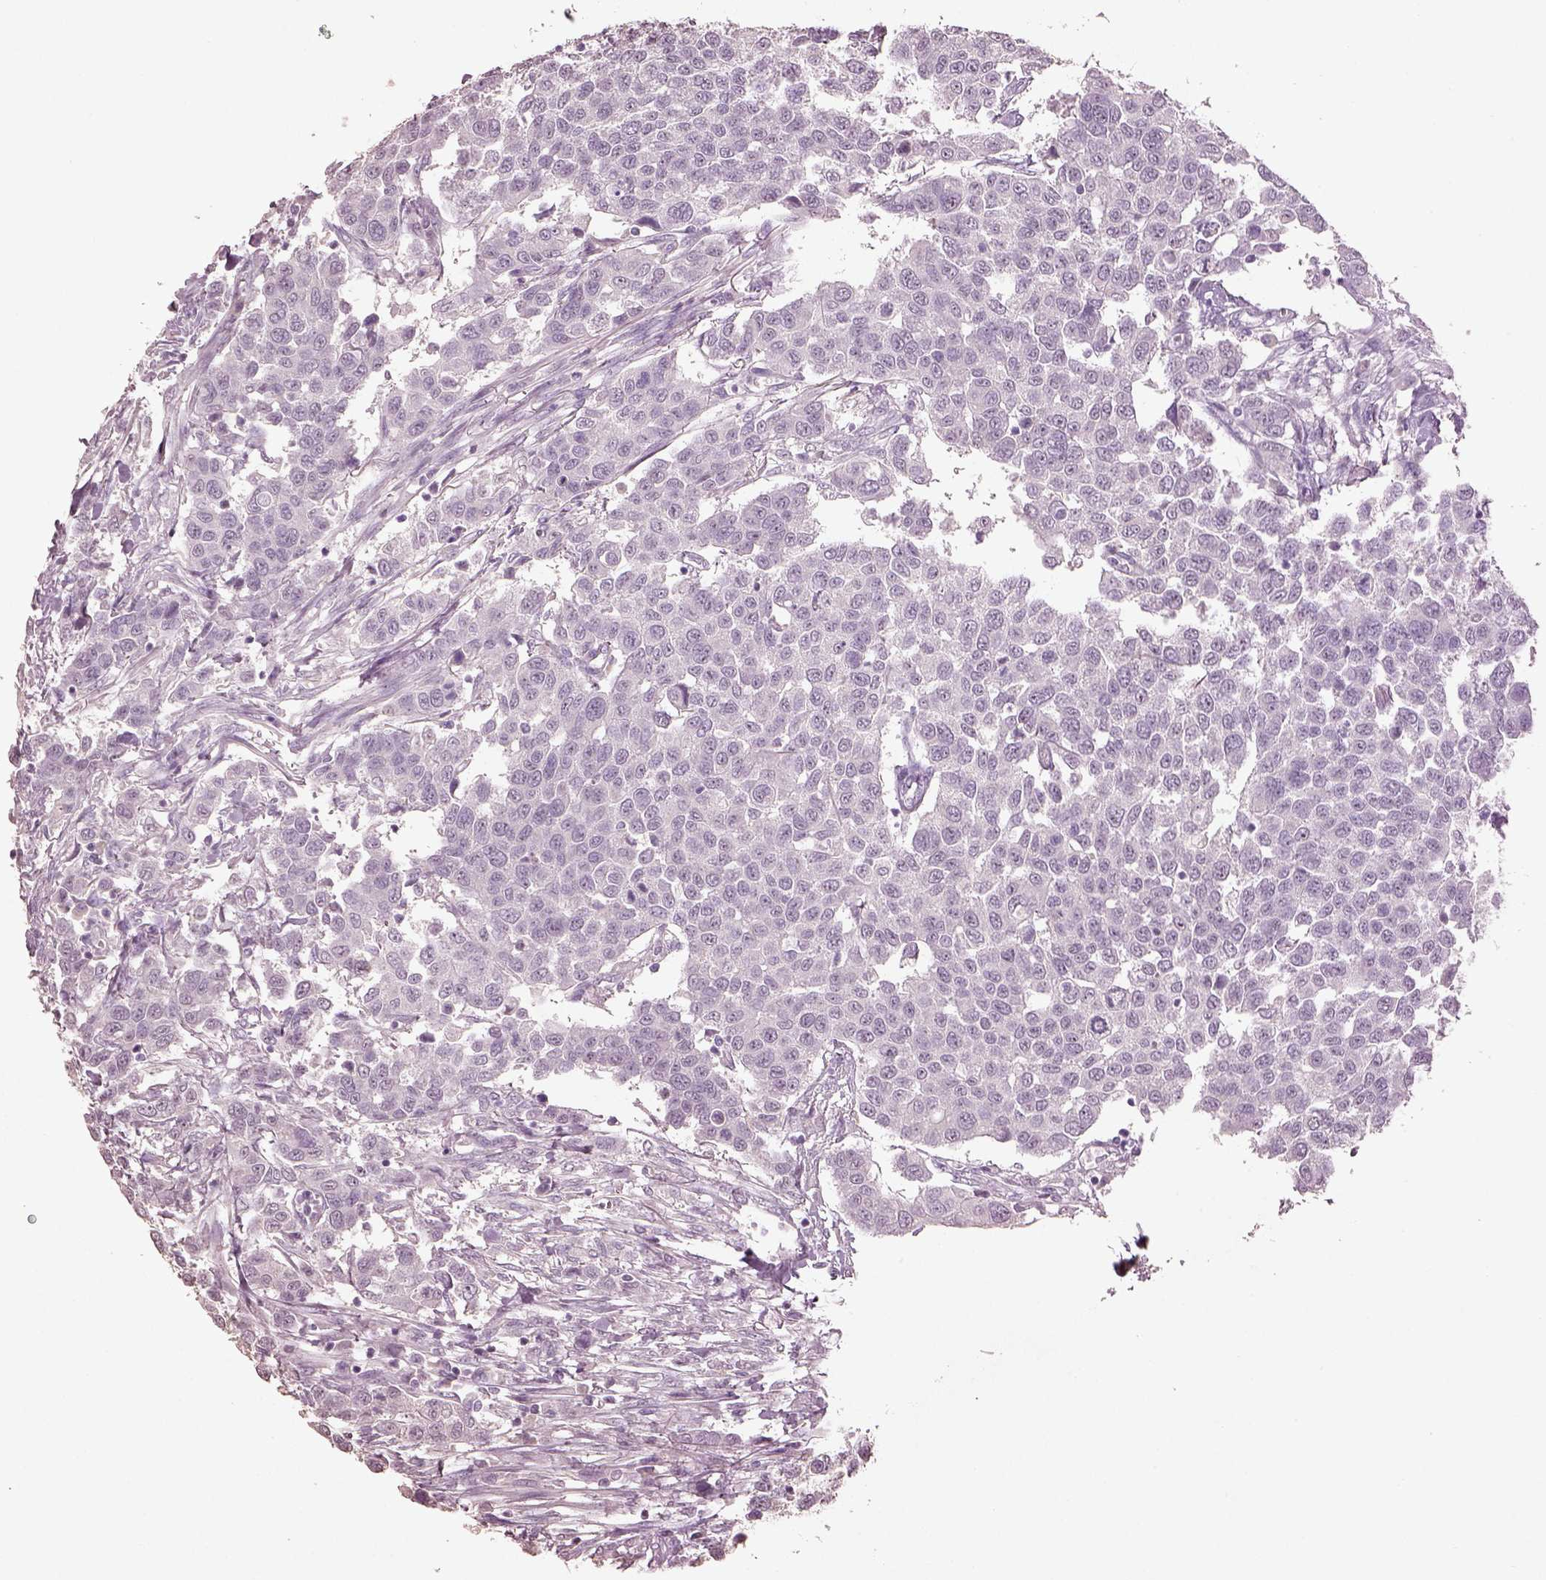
{"staining": {"intensity": "negative", "quantity": "none", "location": "none"}, "tissue": "urothelial cancer", "cell_type": "Tumor cells", "image_type": "cancer", "snomed": [{"axis": "morphology", "description": "Urothelial carcinoma, High grade"}, {"axis": "topography", "description": "Urinary bladder"}], "caption": "Immunohistochemistry (IHC) of urothelial cancer reveals no staining in tumor cells. (DAB immunohistochemistry, high magnification).", "gene": "KCNIP3", "patient": {"sex": "female", "age": 58}}